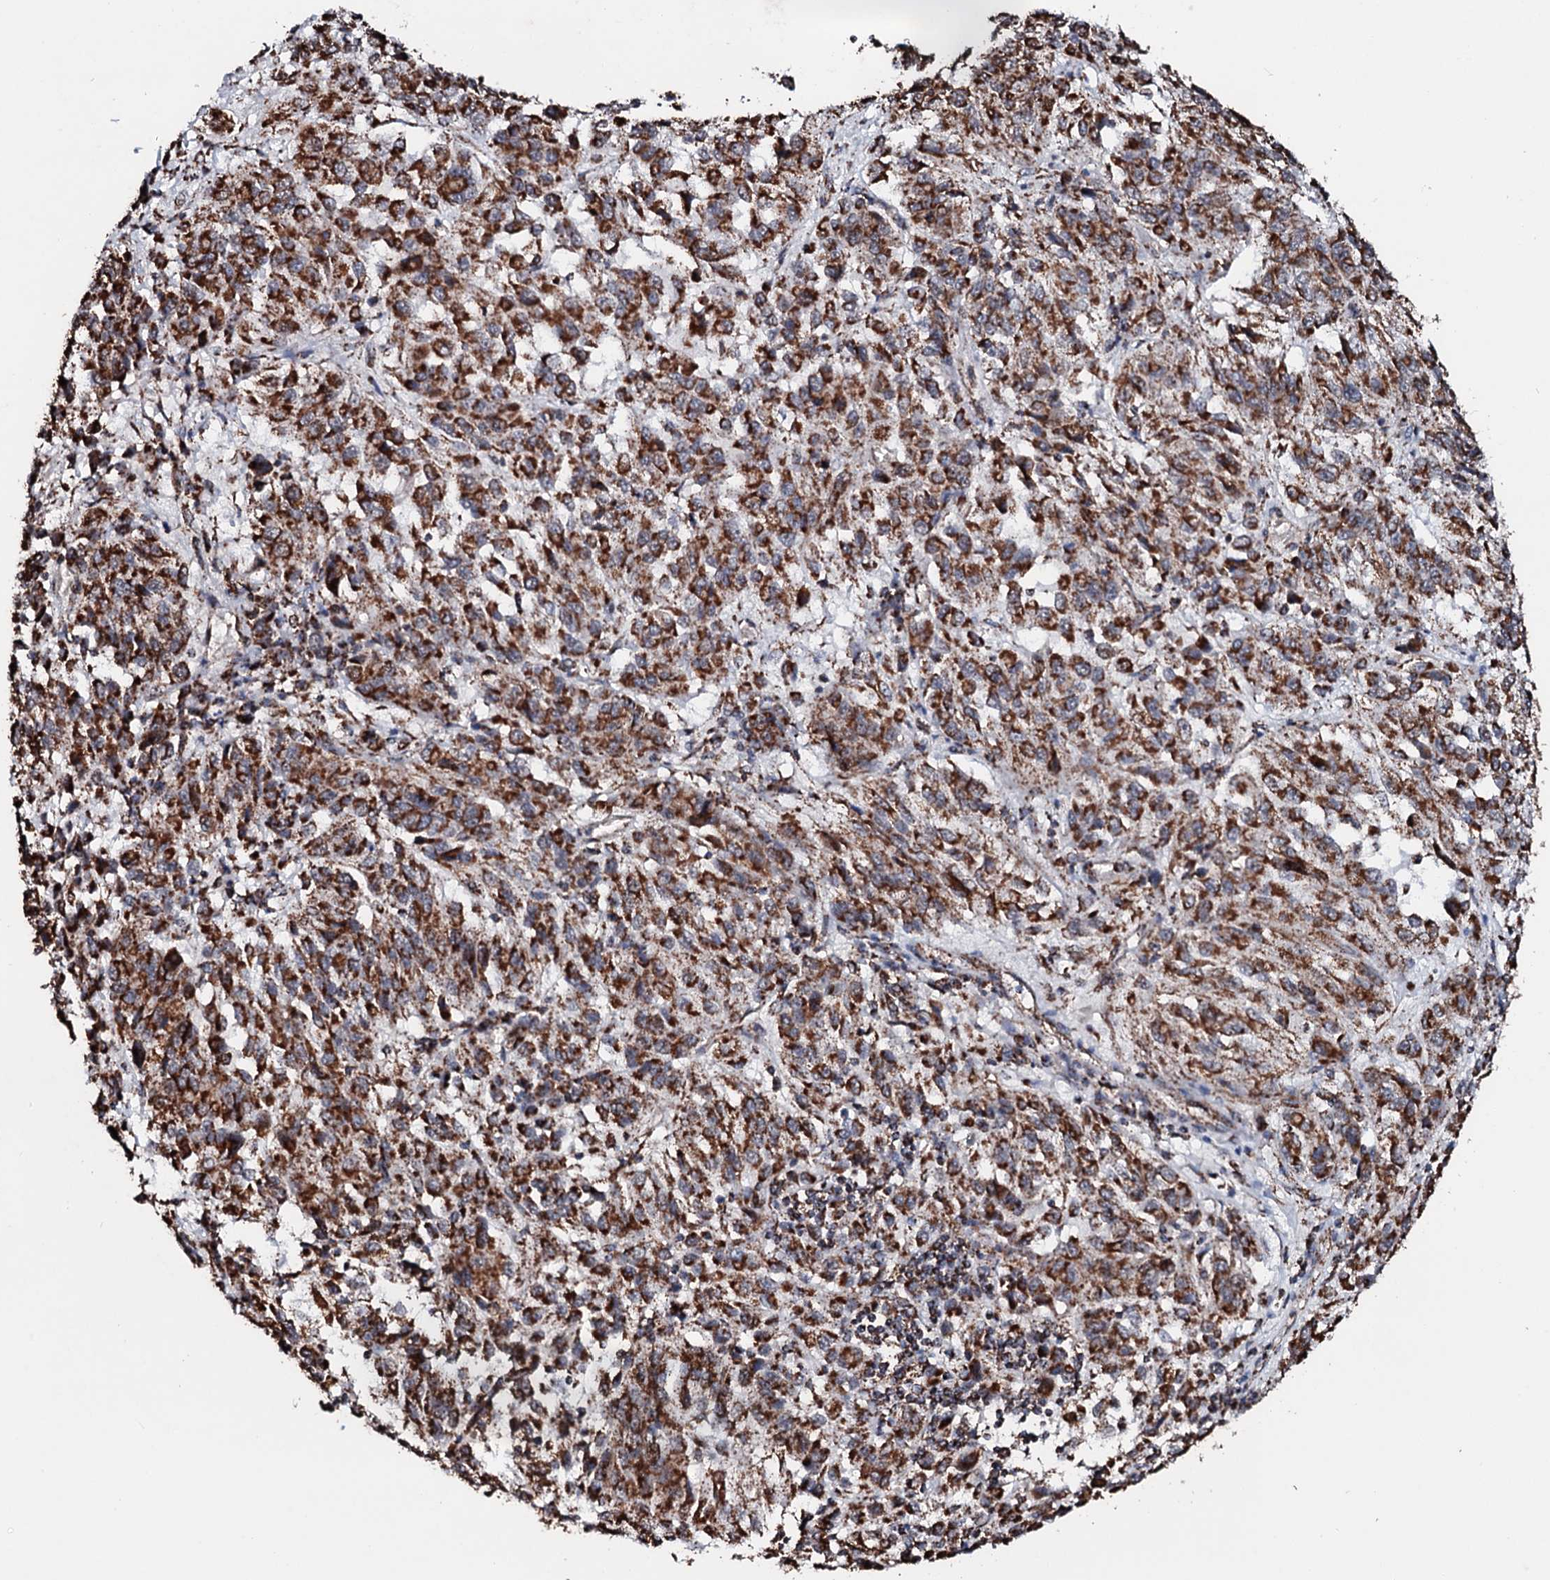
{"staining": {"intensity": "strong", "quantity": ">75%", "location": "cytoplasmic/membranous"}, "tissue": "melanoma", "cell_type": "Tumor cells", "image_type": "cancer", "snomed": [{"axis": "morphology", "description": "Malignant melanoma, Metastatic site"}, {"axis": "topography", "description": "Lung"}], "caption": "Protein expression analysis of human malignant melanoma (metastatic site) reveals strong cytoplasmic/membranous expression in approximately >75% of tumor cells. The staining is performed using DAB (3,3'-diaminobenzidine) brown chromogen to label protein expression. The nuclei are counter-stained blue using hematoxylin.", "gene": "SECISBP2L", "patient": {"sex": "male", "age": 64}}